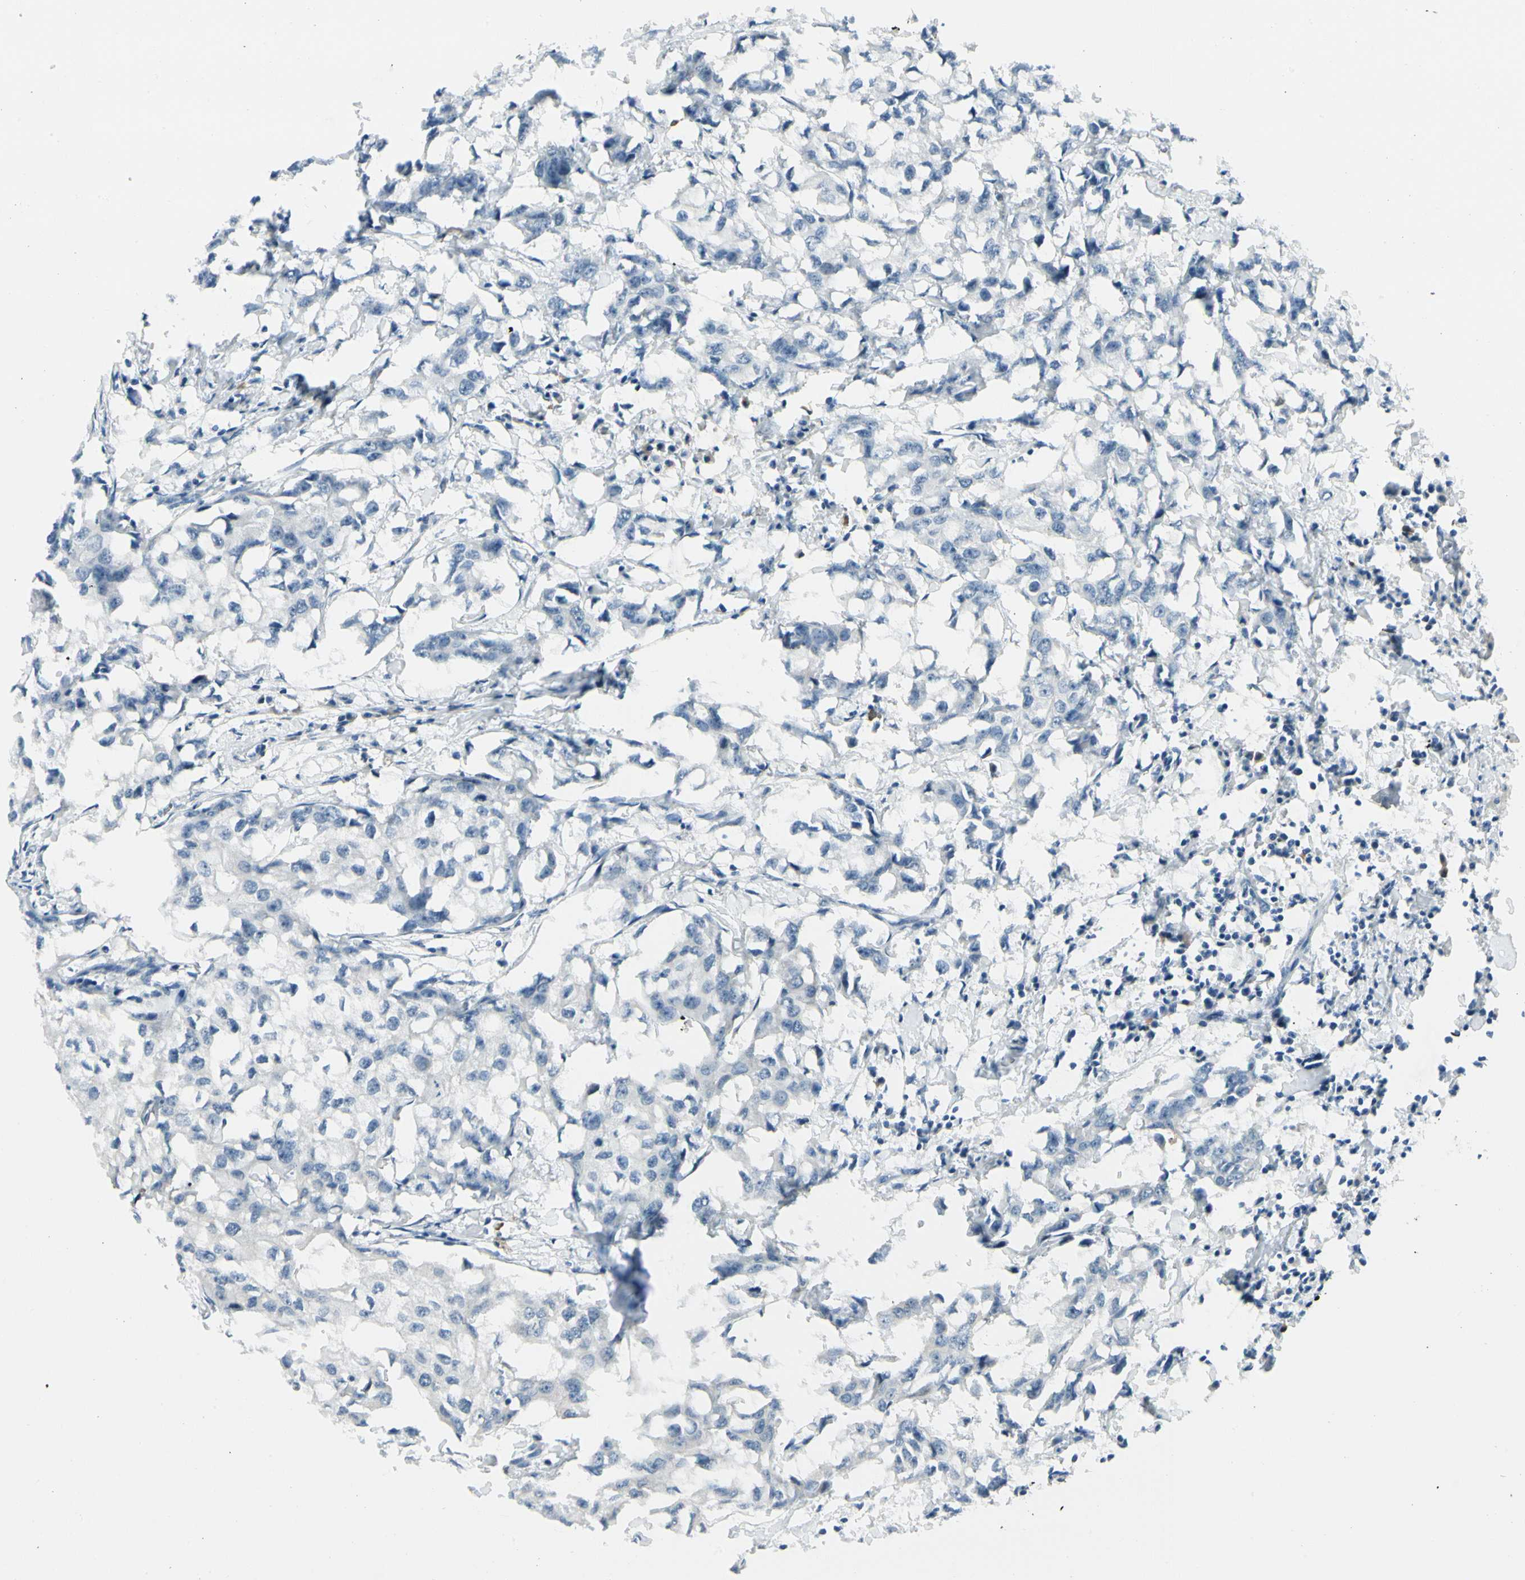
{"staining": {"intensity": "negative", "quantity": "none", "location": "none"}, "tissue": "breast cancer", "cell_type": "Tumor cells", "image_type": "cancer", "snomed": [{"axis": "morphology", "description": "Duct carcinoma"}, {"axis": "topography", "description": "Breast"}], "caption": "A high-resolution image shows immunohistochemistry staining of breast cancer (infiltrating ductal carcinoma), which shows no significant expression in tumor cells.", "gene": "ZSCAN1", "patient": {"sex": "female", "age": 27}}